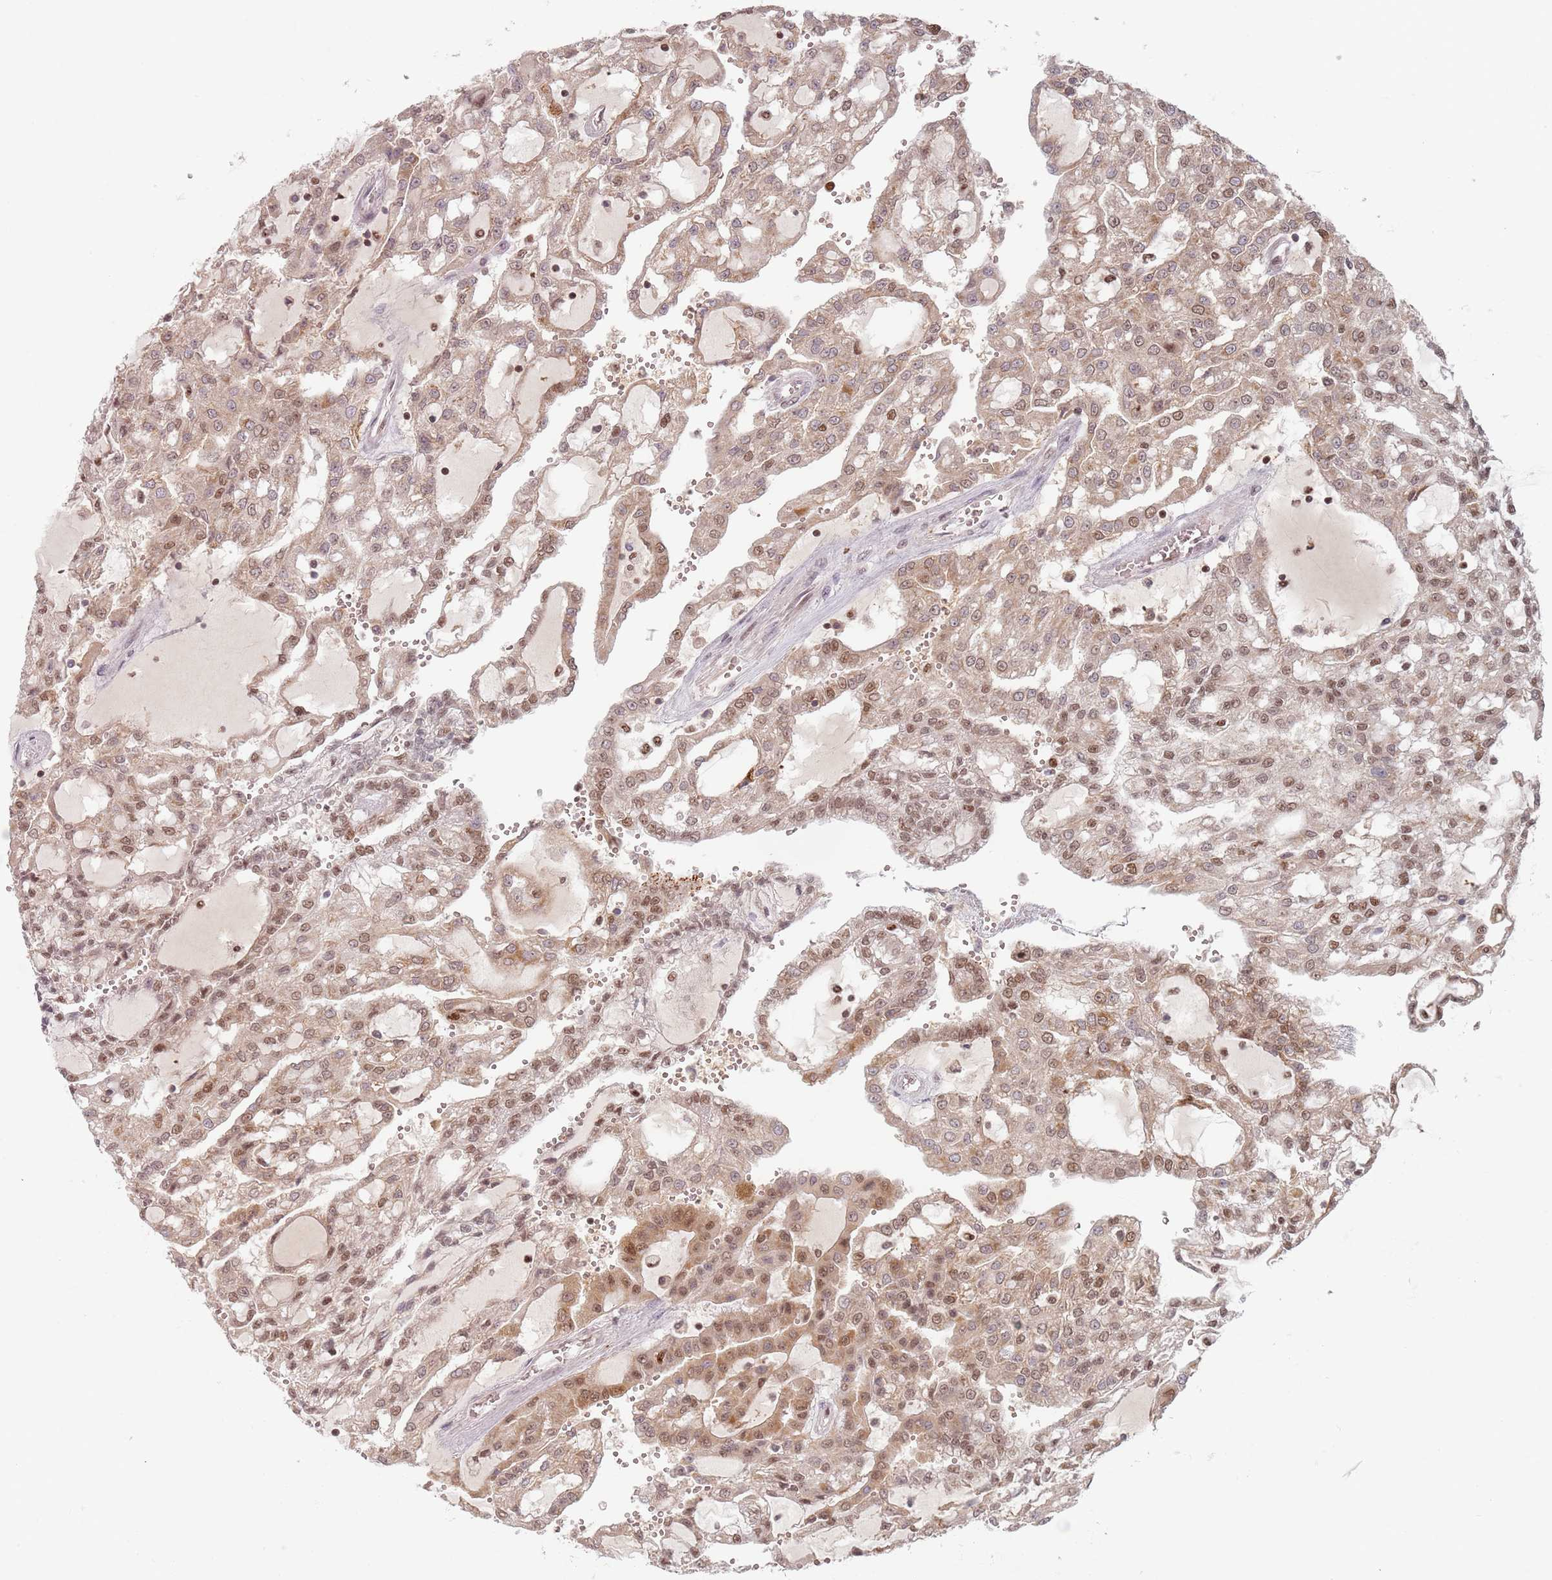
{"staining": {"intensity": "moderate", "quantity": "25%-75%", "location": "cytoplasmic/membranous,nuclear"}, "tissue": "renal cancer", "cell_type": "Tumor cells", "image_type": "cancer", "snomed": [{"axis": "morphology", "description": "Adenocarcinoma, NOS"}, {"axis": "topography", "description": "Kidney"}], "caption": "Protein analysis of renal cancer (adenocarcinoma) tissue shows moderate cytoplasmic/membranous and nuclear positivity in approximately 25%-75% of tumor cells.", "gene": "NUP50", "patient": {"sex": "male", "age": 63}}